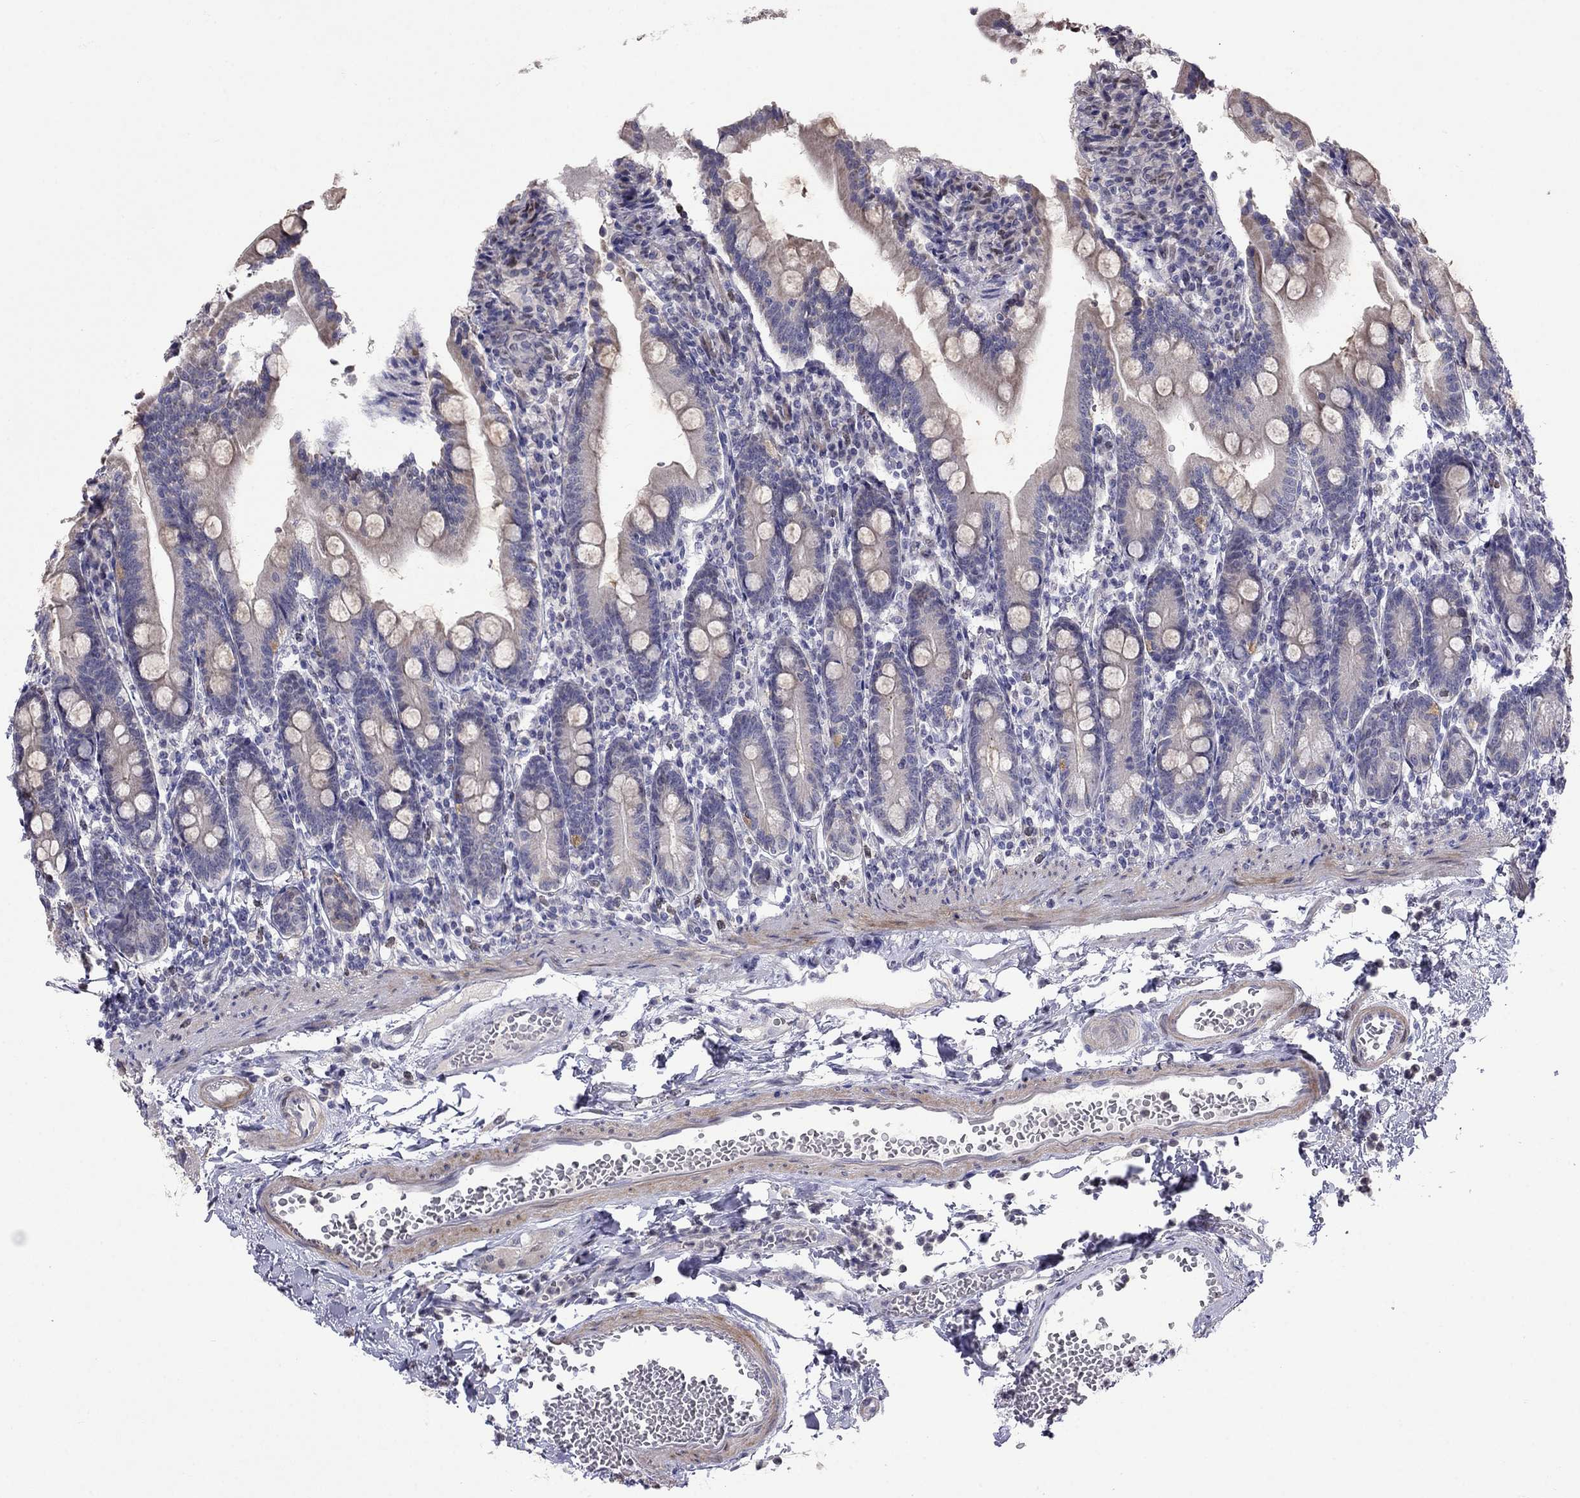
{"staining": {"intensity": "weak", "quantity": "<25%", "location": "cytoplasmic/membranous"}, "tissue": "duodenum", "cell_type": "Glandular cells", "image_type": "normal", "snomed": [{"axis": "morphology", "description": "Normal tissue, NOS"}, {"axis": "topography", "description": "Duodenum"}], "caption": "An image of duodenum stained for a protein exhibits no brown staining in glandular cells. (DAB immunohistochemistry visualized using brightfield microscopy, high magnification).", "gene": "LRRC39", "patient": {"sex": "female", "age": 67}}